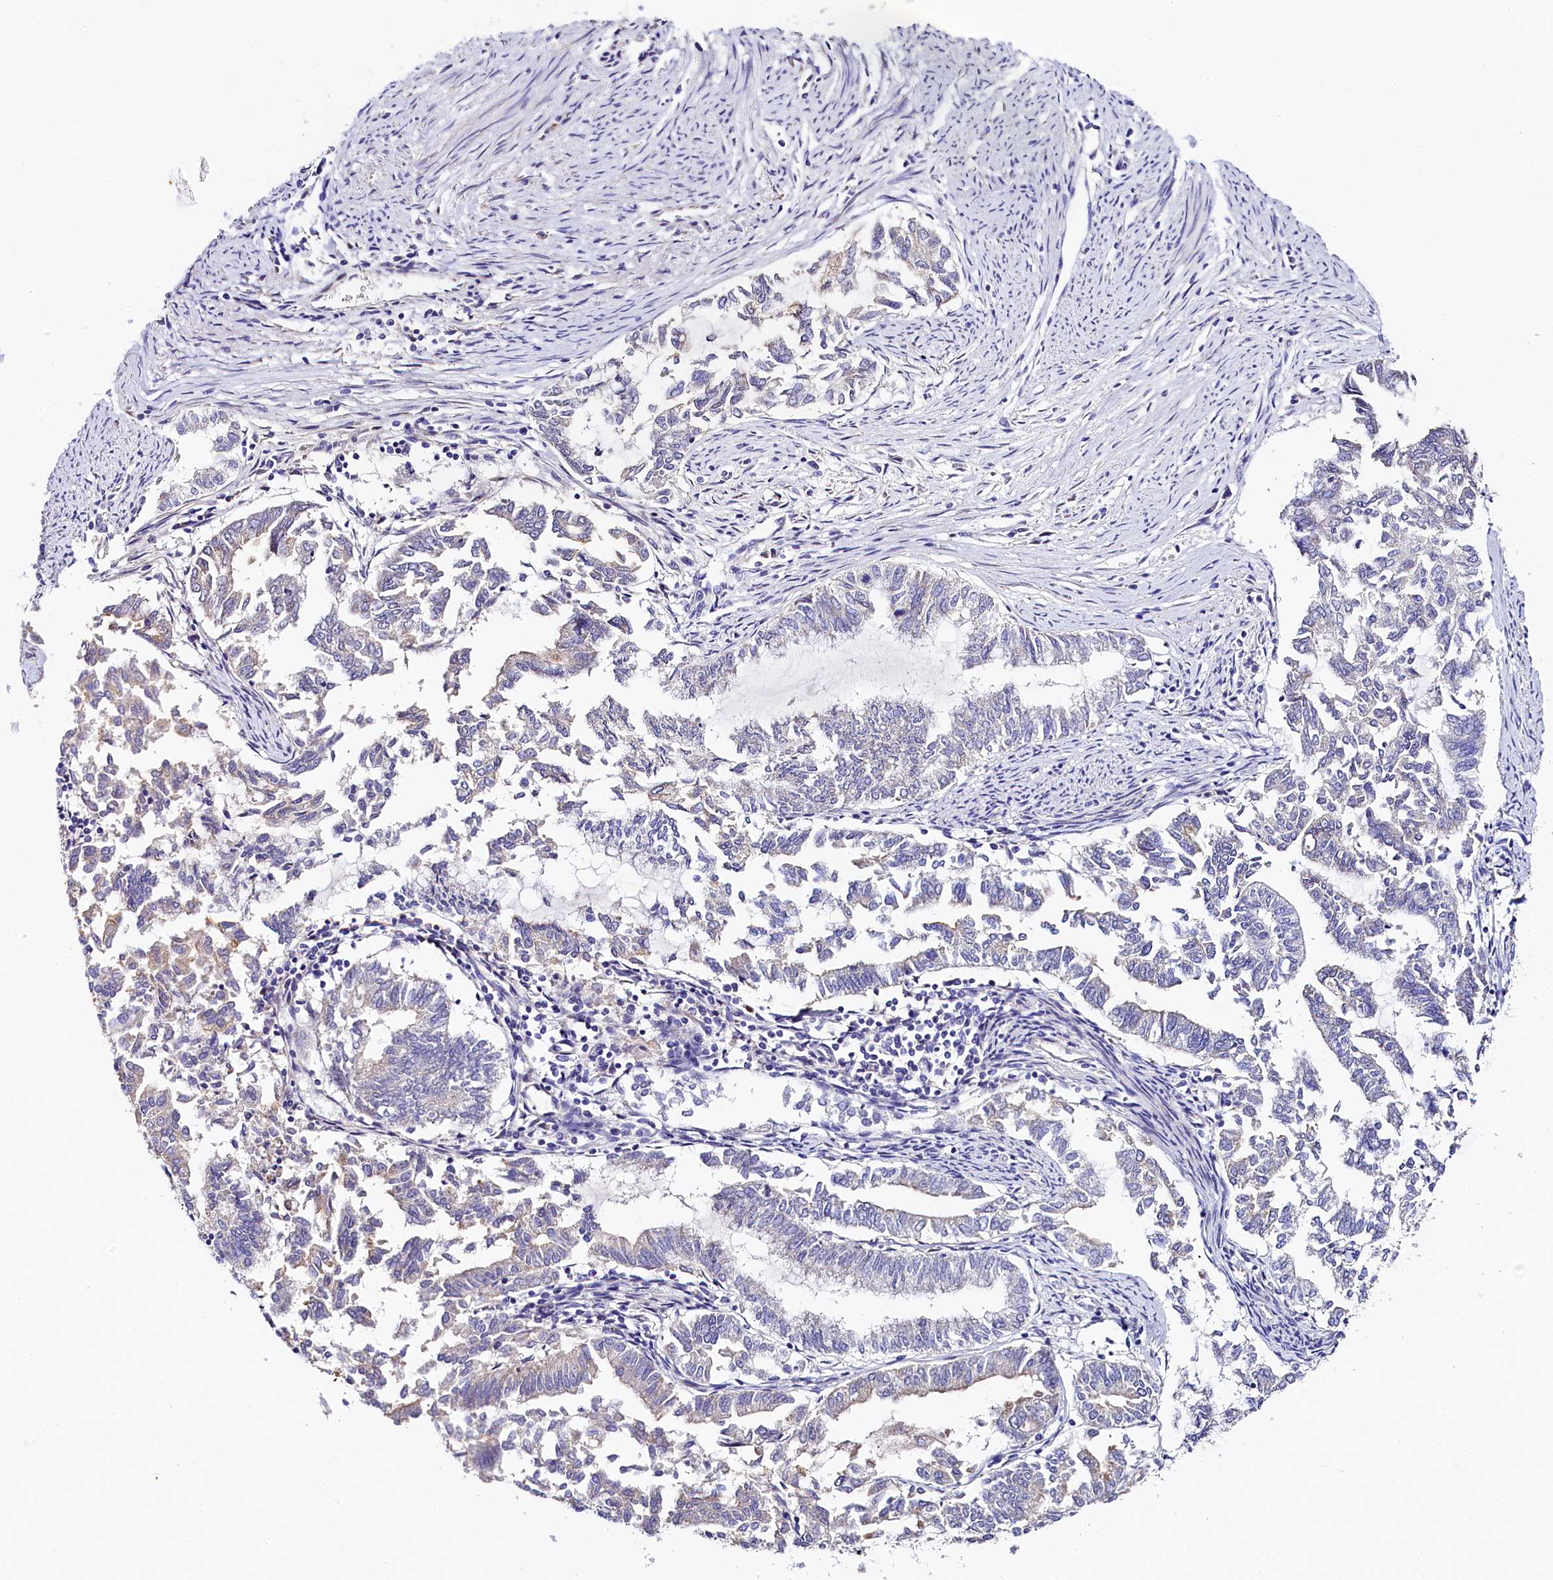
{"staining": {"intensity": "negative", "quantity": "none", "location": "none"}, "tissue": "endometrial cancer", "cell_type": "Tumor cells", "image_type": "cancer", "snomed": [{"axis": "morphology", "description": "Adenocarcinoma, NOS"}, {"axis": "topography", "description": "Endometrium"}], "caption": "Protein analysis of endometrial cancer demonstrates no significant positivity in tumor cells.", "gene": "FXYD6", "patient": {"sex": "female", "age": 79}}